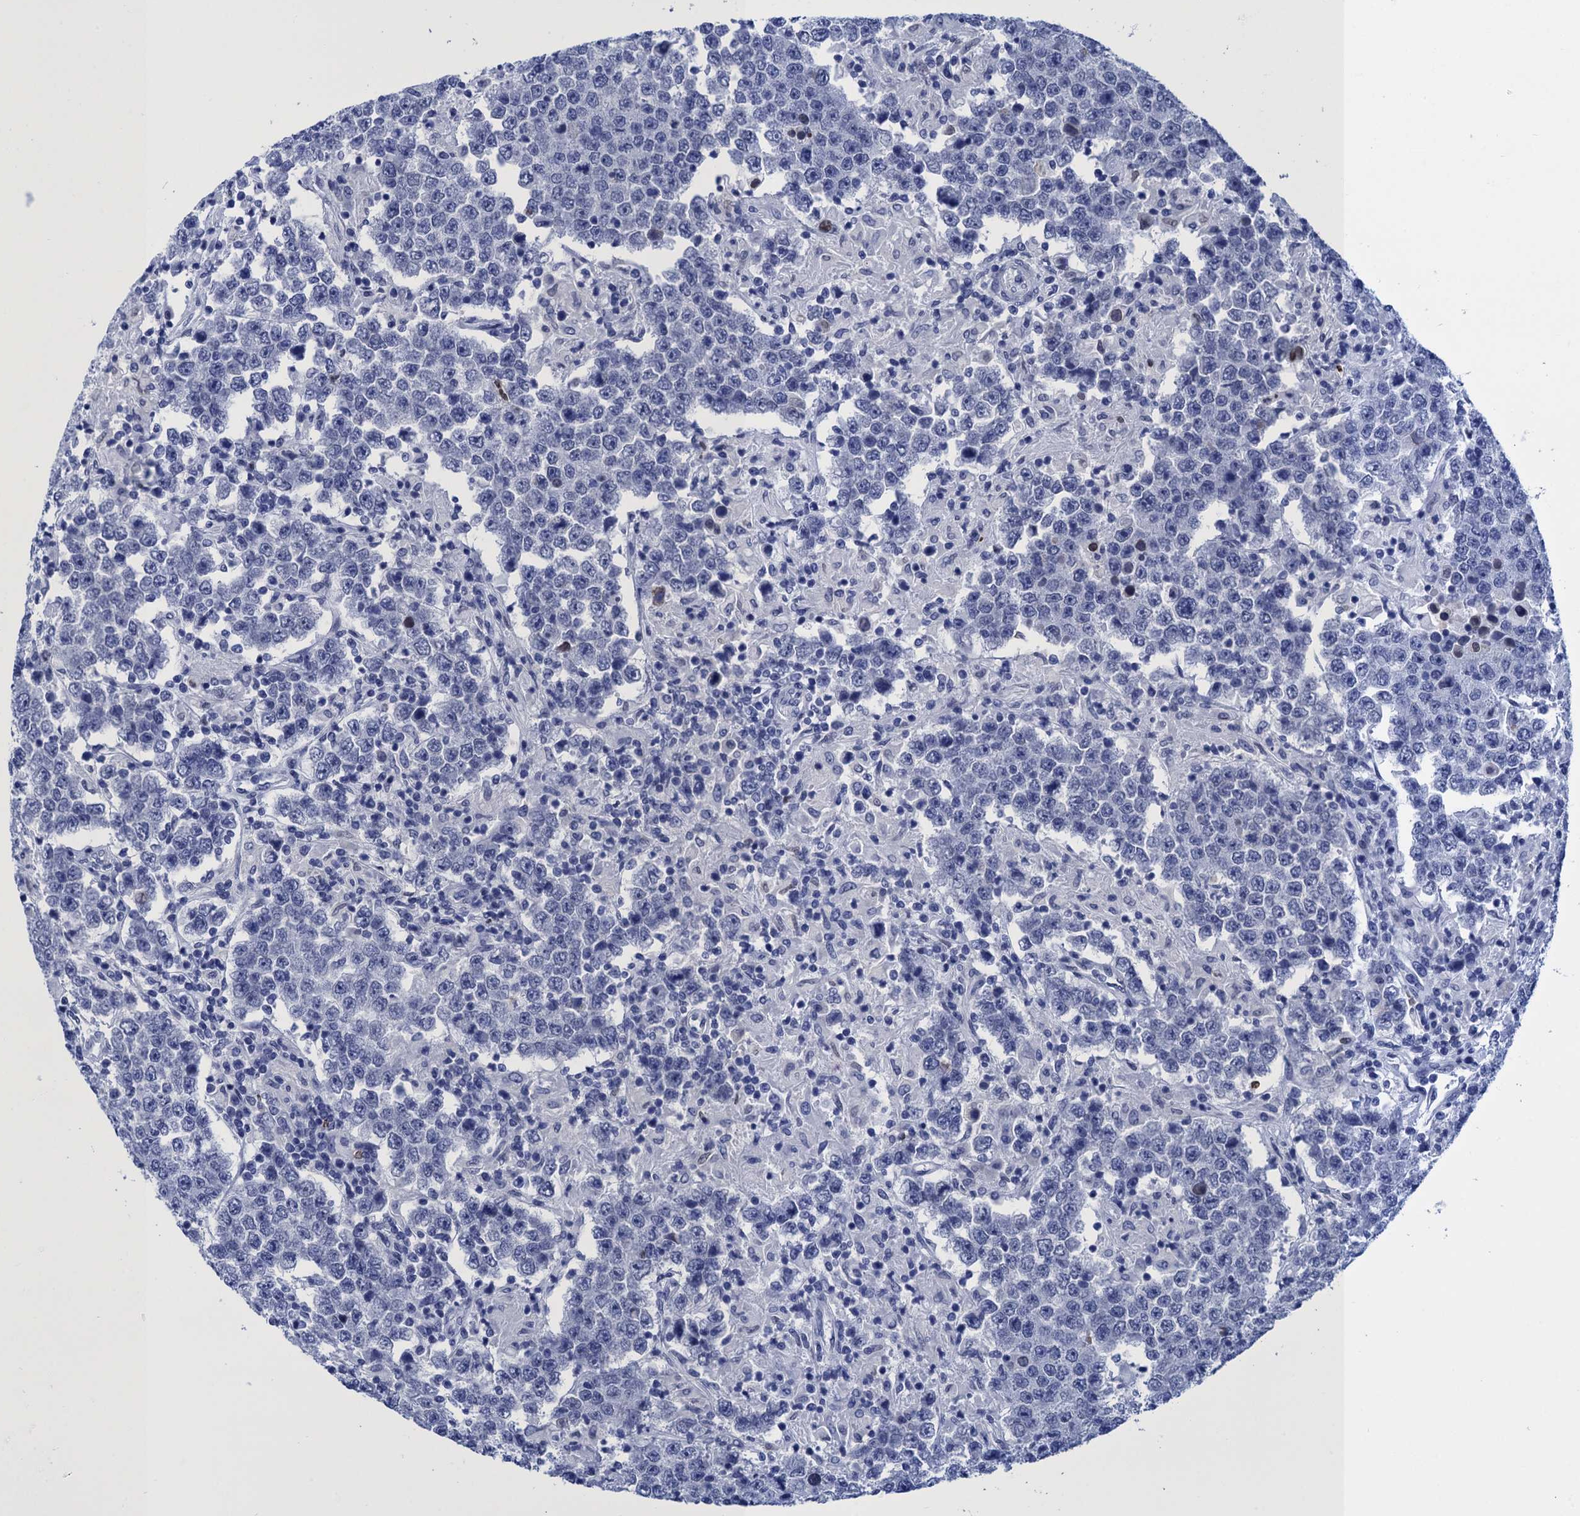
{"staining": {"intensity": "negative", "quantity": "none", "location": "none"}, "tissue": "testis cancer", "cell_type": "Tumor cells", "image_type": "cancer", "snomed": [{"axis": "morphology", "description": "Normal tissue, NOS"}, {"axis": "morphology", "description": "Urothelial carcinoma, High grade"}, {"axis": "morphology", "description": "Seminoma, NOS"}, {"axis": "morphology", "description": "Carcinoma, Embryonal, NOS"}, {"axis": "topography", "description": "Urinary bladder"}, {"axis": "topography", "description": "Testis"}], "caption": "IHC photomicrograph of human testis cancer (urothelial carcinoma (high-grade)) stained for a protein (brown), which displays no staining in tumor cells. Nuclei are stained in blue.", "gene": "METTL25", "patient": {"sex": "male", "age": 41}}